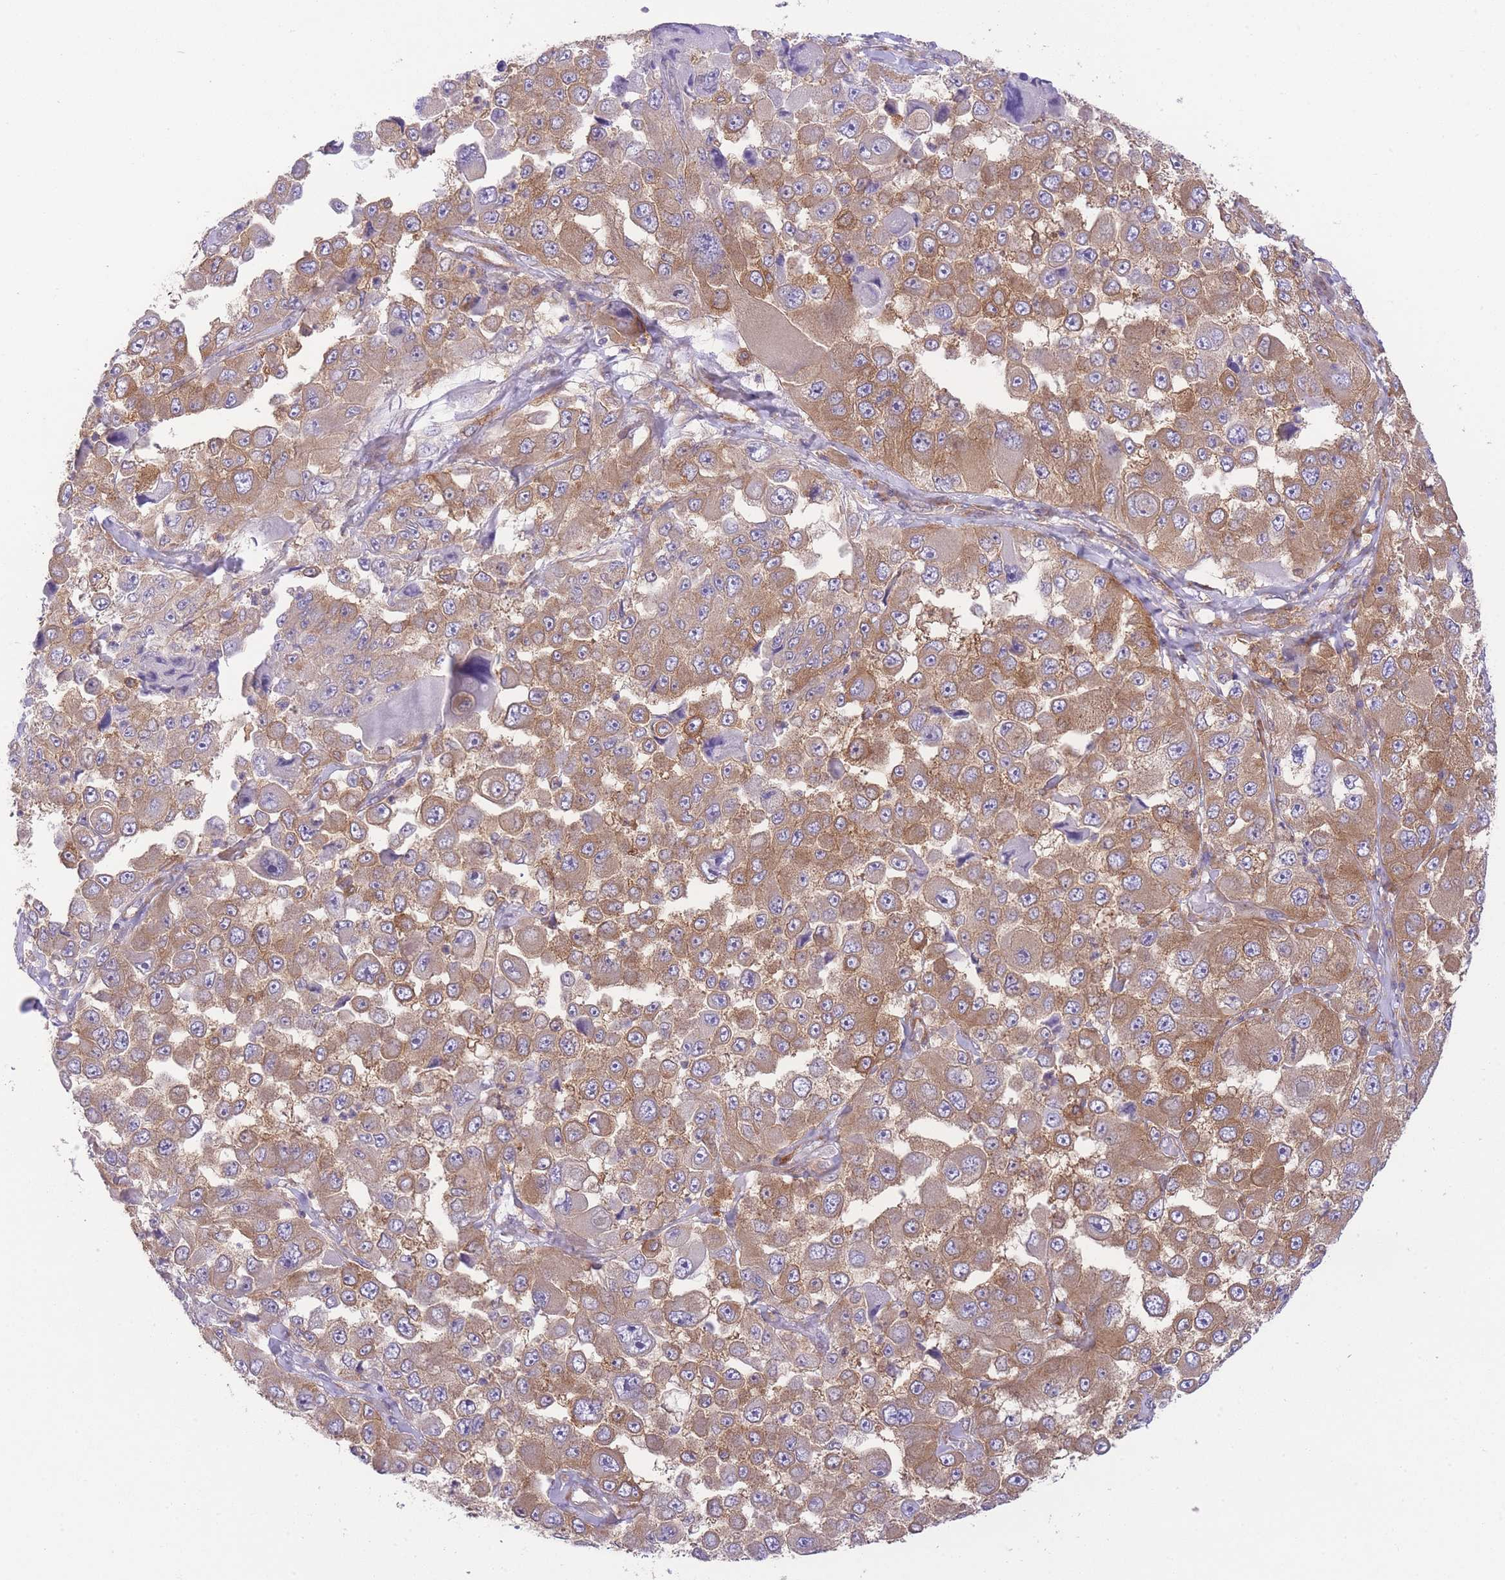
{"staining": {"intensity": "moderate", "quantity": ">75%", "location": "cytoplasmic/membranous"}, "tissue": "melanoma", "cell_type": "Tumor cells", "image_type": "cancer", "snomed": [{"axis": "morphology", "description": "Malignant melanoma, Metastatic site"}, {"axis": "topography", "description": "Lymph node"}], "caption": "About >75% of tumor cells in human melanoma demonstrate moderate cytoplasmic/membranous protein staining as visualized by brown immunohistochemical staining.", "gene": "PRKAR1A", "patient": {"sex": "male", "age": 62}}